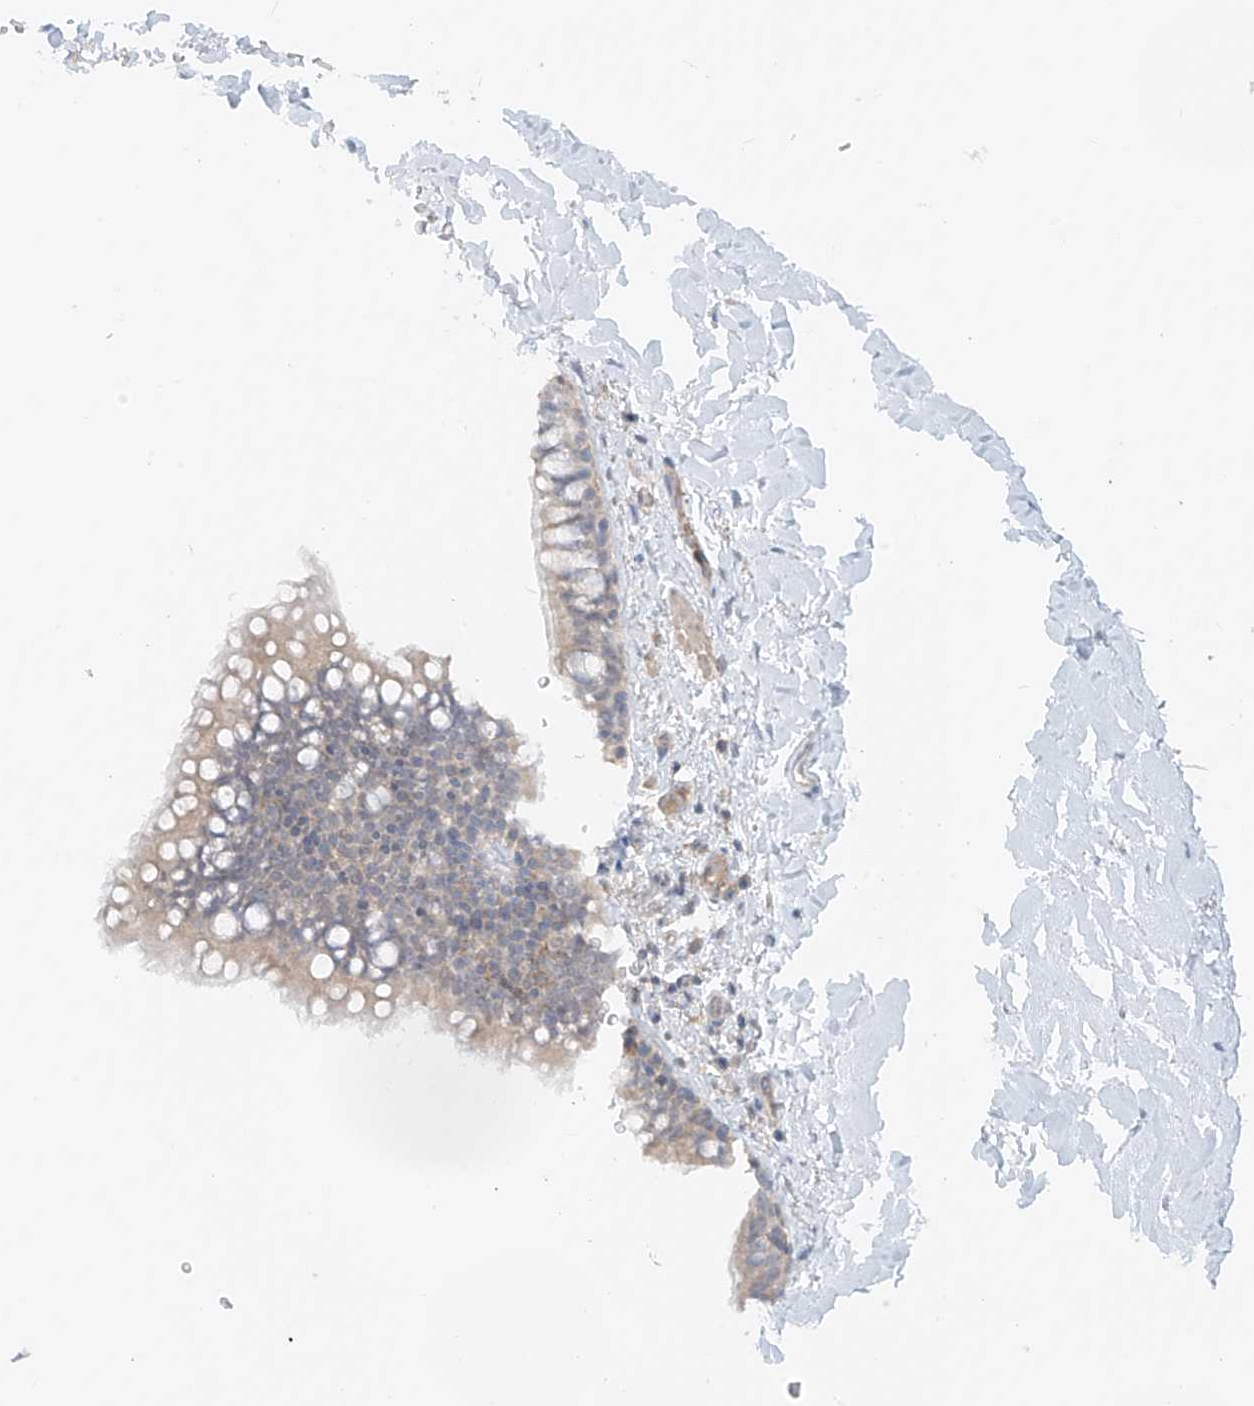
{"staining": {"intensity": "weak", "quantity": "25%-75%", "location": "cytoplasmic/membranous"}, "tissue": "bronchus", "cell_type": "Respiratory epithelial cells", "image_type": "normal", "snomed": [{"axis": "morphology", "description": "Normal tissue, NOS"}, {"axis": "topography", "description": "Cartilage tissue"}, {"axis": "topography", "description": "Bronchus"}], "caption": "Immunohistochemical staining of normal bronchus shows weak cytoplasmic/membranous protein expression in approximately 25%-75% of respiratory epithelial cells.", "gene": "ABCD1", "patient": {"sex": "female", "age": 36}}